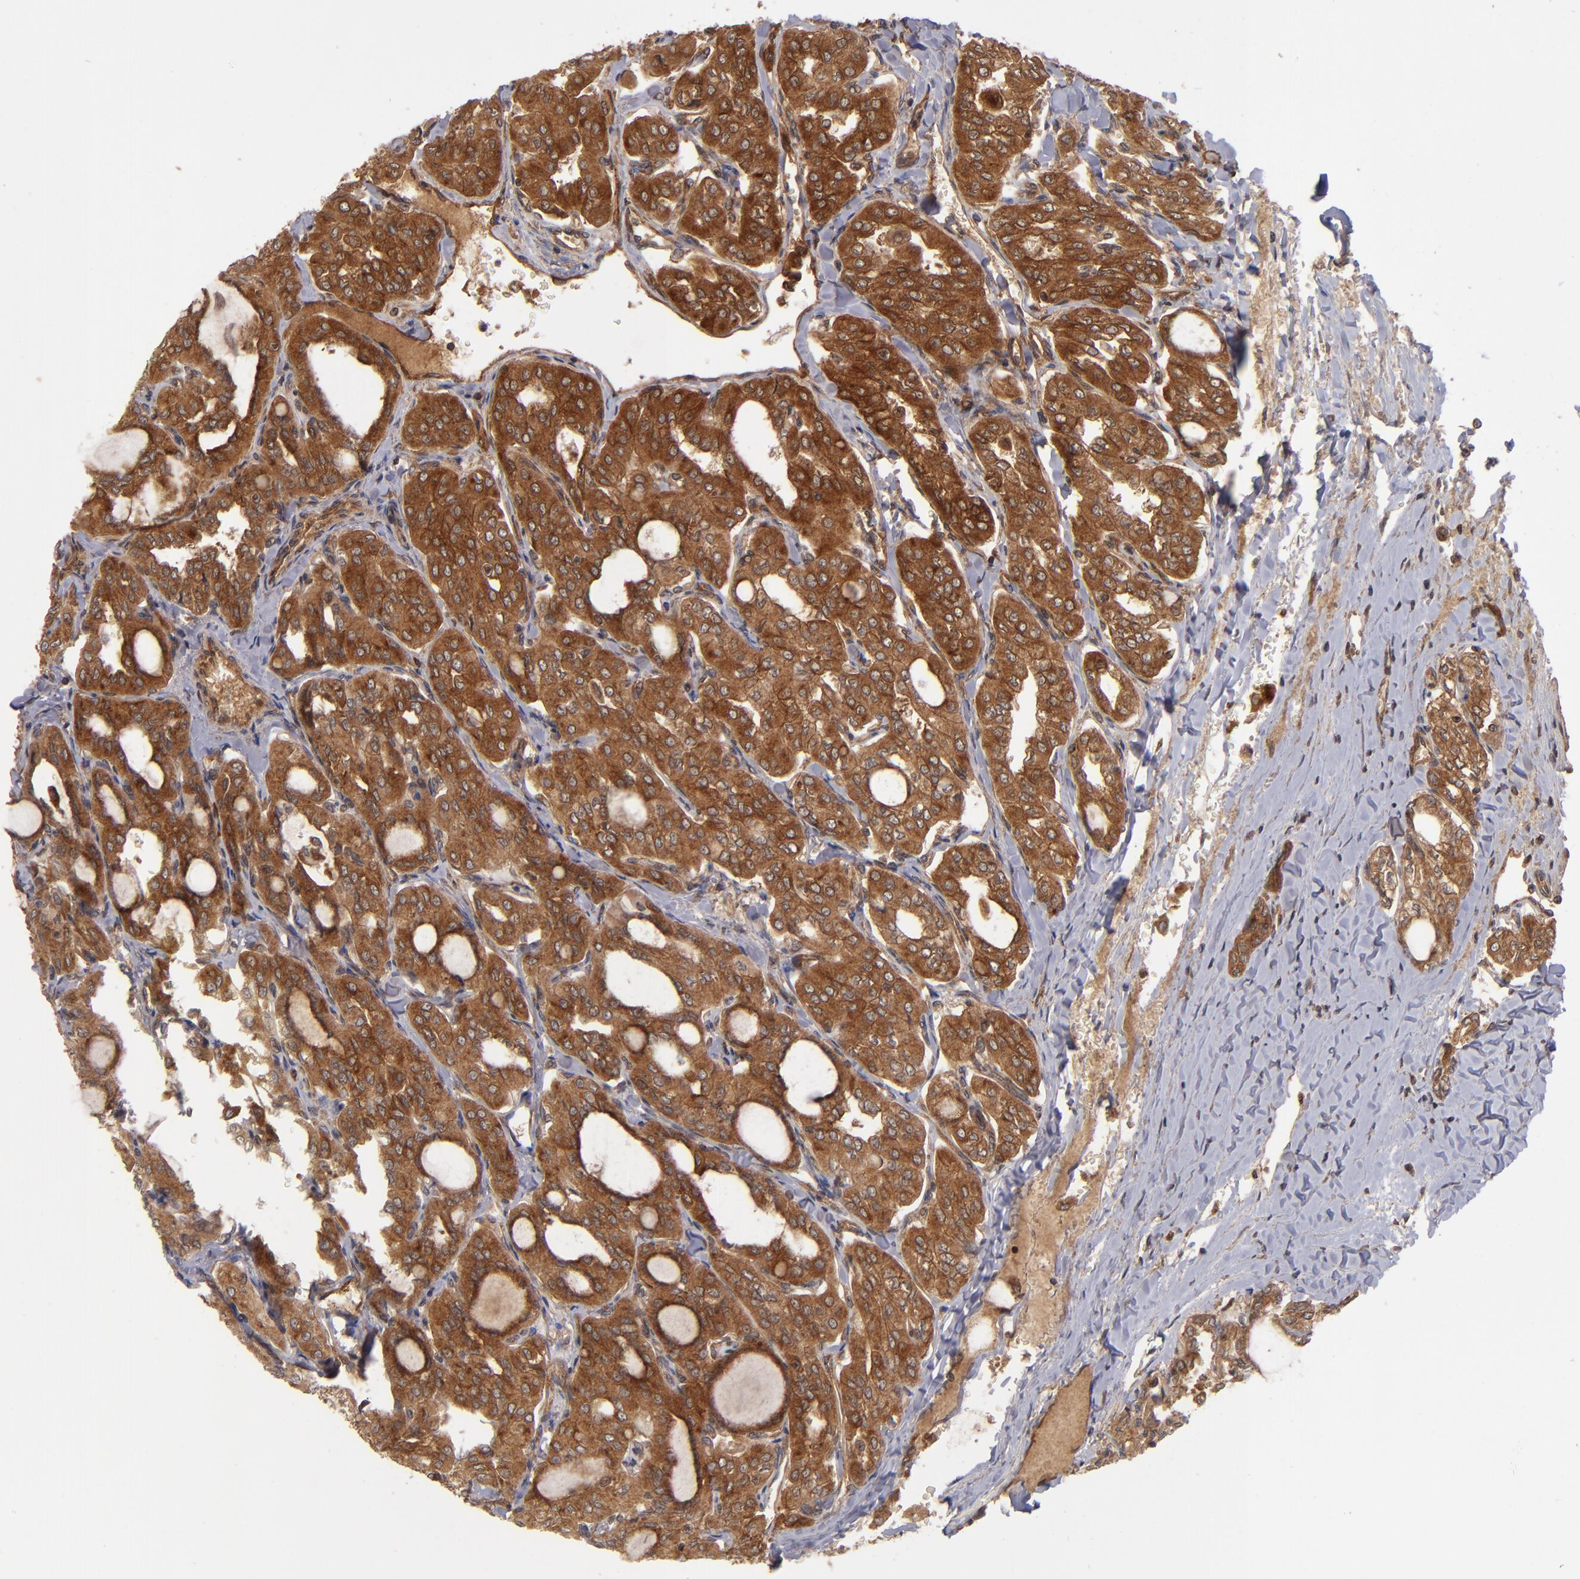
{"staining": {"intensity": "strong", "quantity": ">75%", "location": "cytoplasmic/membranous"}, "tissue": "thyroid cancer", "cell_type": "Tumor cells", "image_type": "cancer", "snomed": [{"axis": "morphology", "description": "Papillary adenocarcinoma, NOS"}, {"axis": "topography", "description": "Thyroid gland"}], "caption": "An image of thyroid cancer stained for a protein demonstrates strong cytoplasmic/membranous brown staining in tumor cells. (DAB IHC, brown staining for protein, blue staining for nuclei).", "gene": "BDKRB1", "patient": {"sex": "male", "age": 20}}